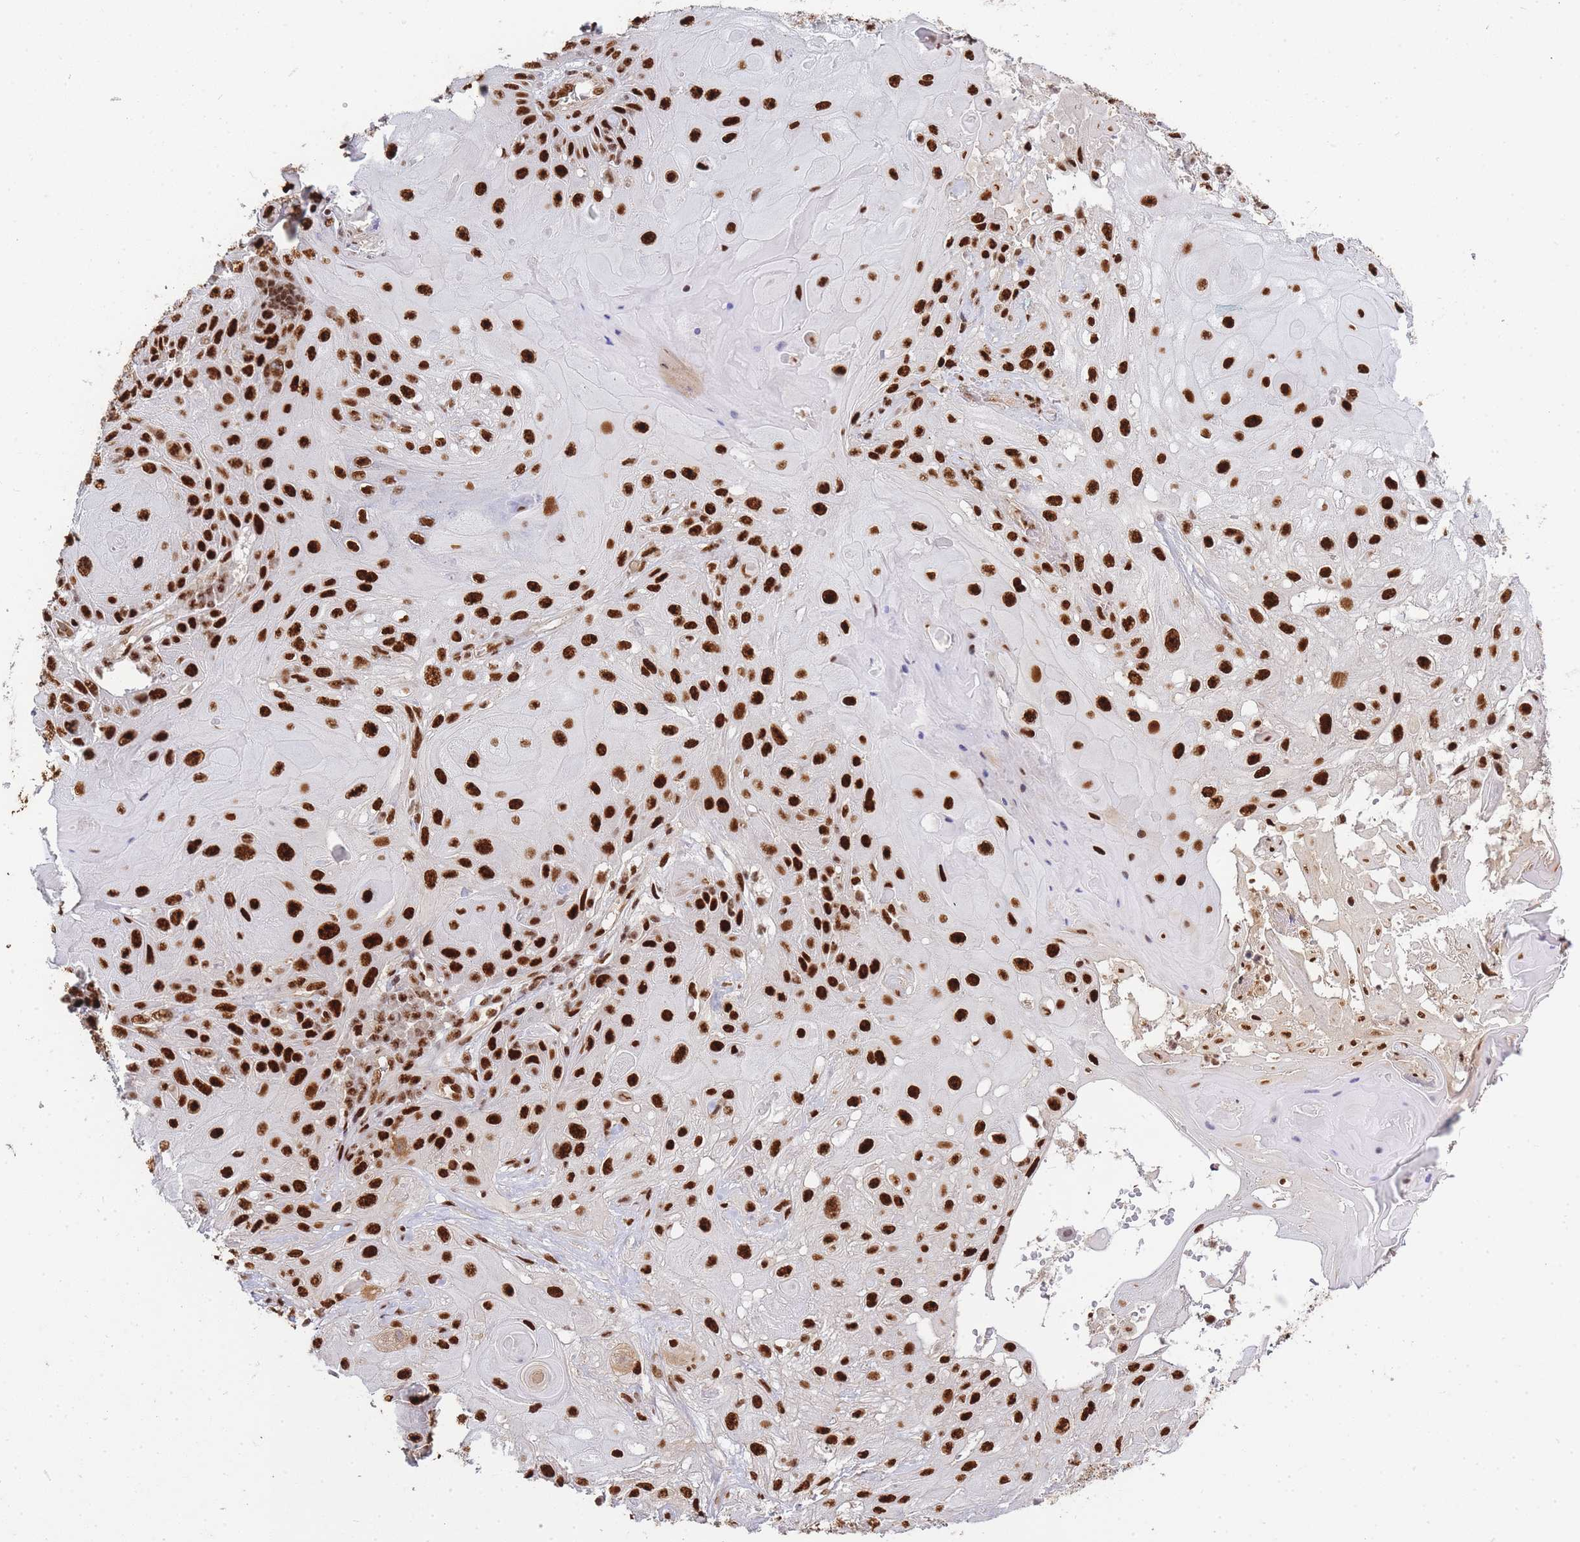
{"staining": {"intensity": "strong", "quantity": ">75%", "location": "nuclear"}, "tissue": "skin cancer", "cell_type": "Tumor cells", "image_type": "cancer", "snomed": [{"axis": "morphology", "description": "Normal tissue, NOS"}, {"axis": "morphology", "description": "Squamous cell carcinoma, NOS"}, {"axis": "topography", "description": "Skin"}, {"axis": "topography", "description": "Cartilage tissue"}], "caption": "A high amount of strong nuclear positivity is seen in approximately >75% of tumor cells in squamous cell carcinoma (skin) tissue. The protein of interest is stained brown, and the nuclei are stained in blue (DAB IHC with brightfield microscopy, high magnification).", "gene": "PRKDC", "patient": {"sex": "female", "age": 79}}